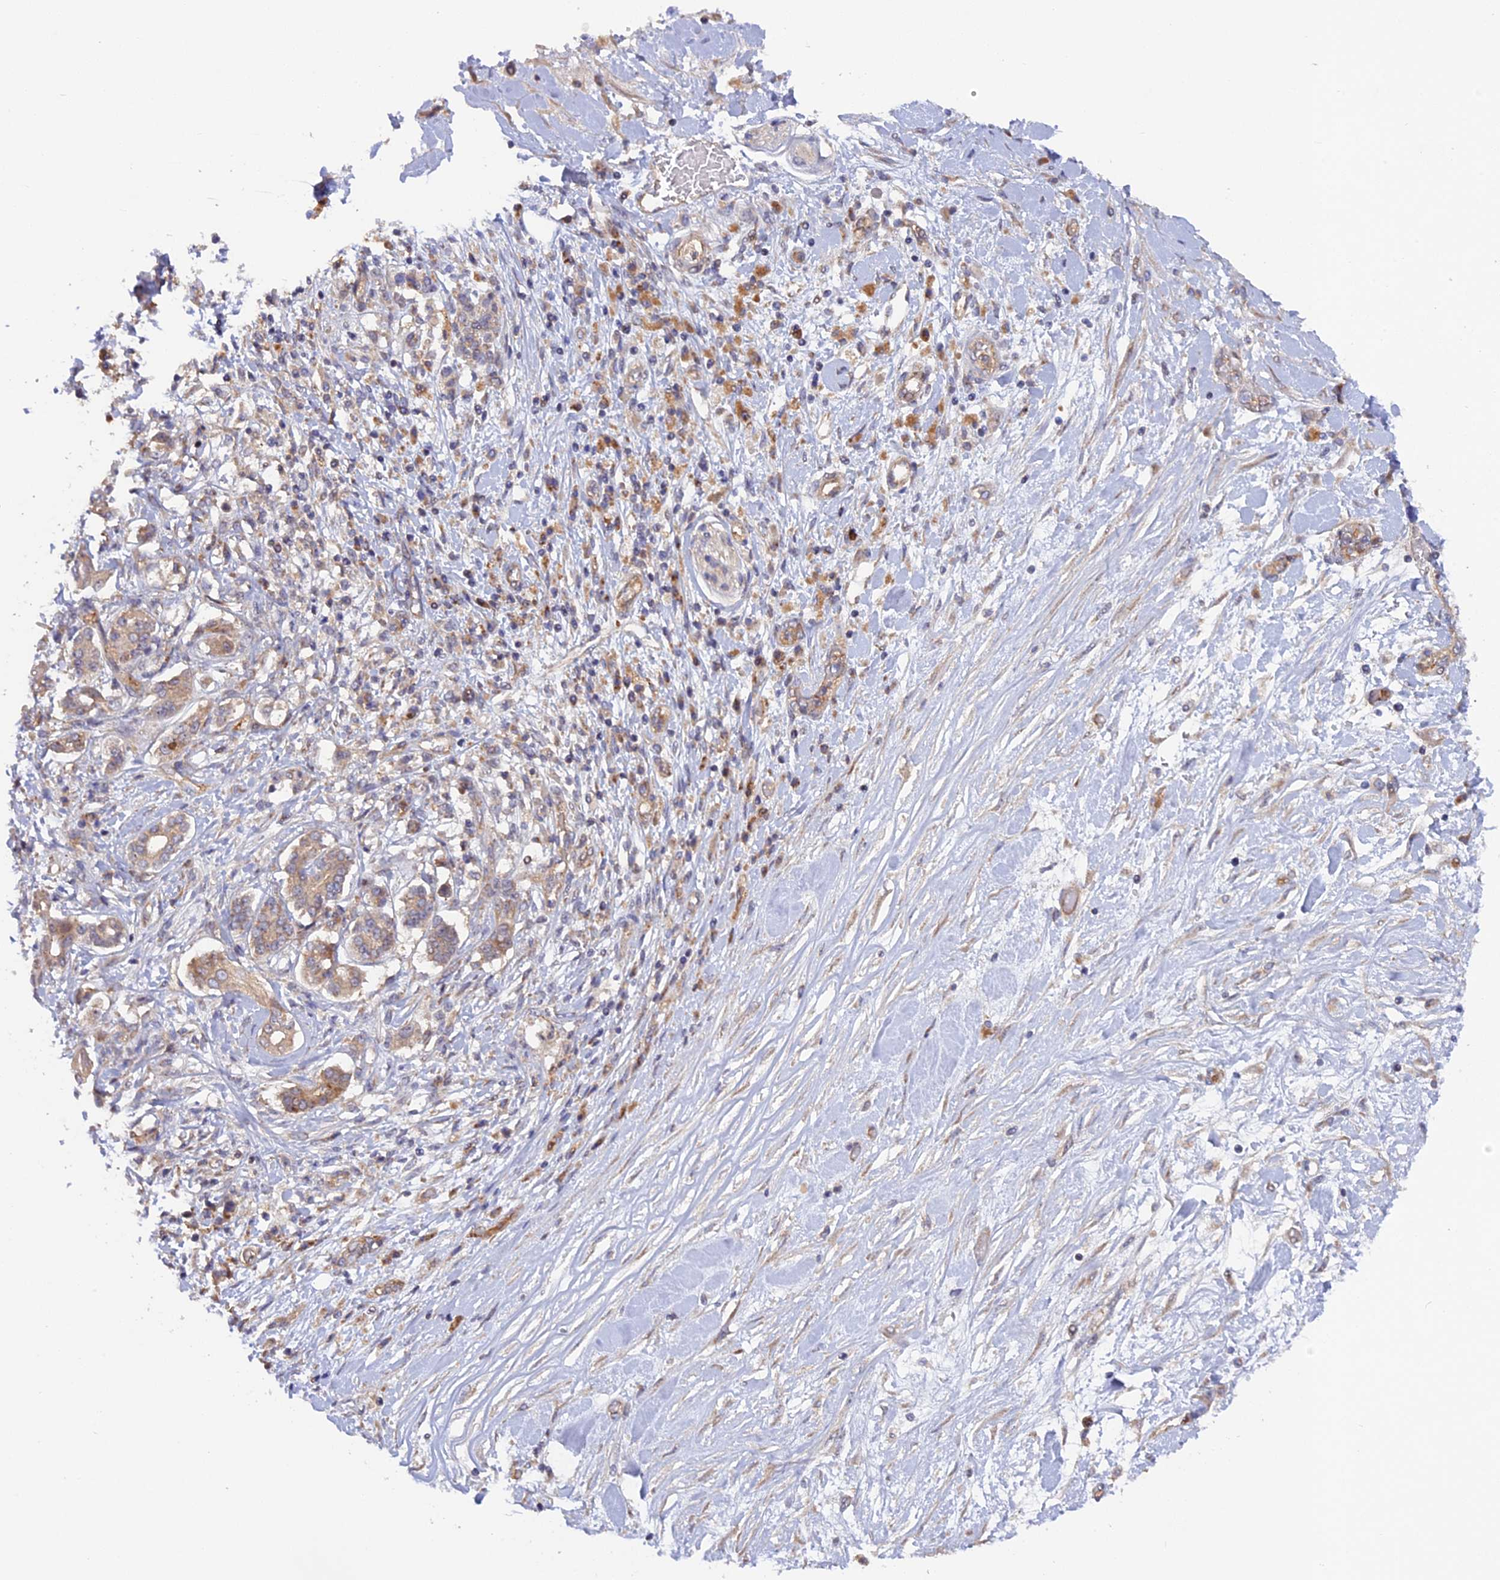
{"staining": {"intensity": "moderate", "quantity": ">75%", "location": "cytoplasmic/membranous"}, "tissue": "pancreatic cancer", "cell_type": "Tumor cells", "image_type": "cancer", "snomed": [{"axis": "morphology", "description": "Inflammation, NOS"}, {"axis": "morphology", "description": "Adenocarcinoma, NOS"}, {"axis": "topography", "description": "Pancreas"}], "caption": "Tumor cells show moderate cytoplasmic/membranous positivity in approximately >75% of cells in adenocarcinoma (pancreatic). The staining is performed using DAB brown chromogen to label protein expression. The nuclei are counter-stained blue using hematoxylin.", "gene": "FERMT1", "patient": {"sex": "female", "age": 56}}